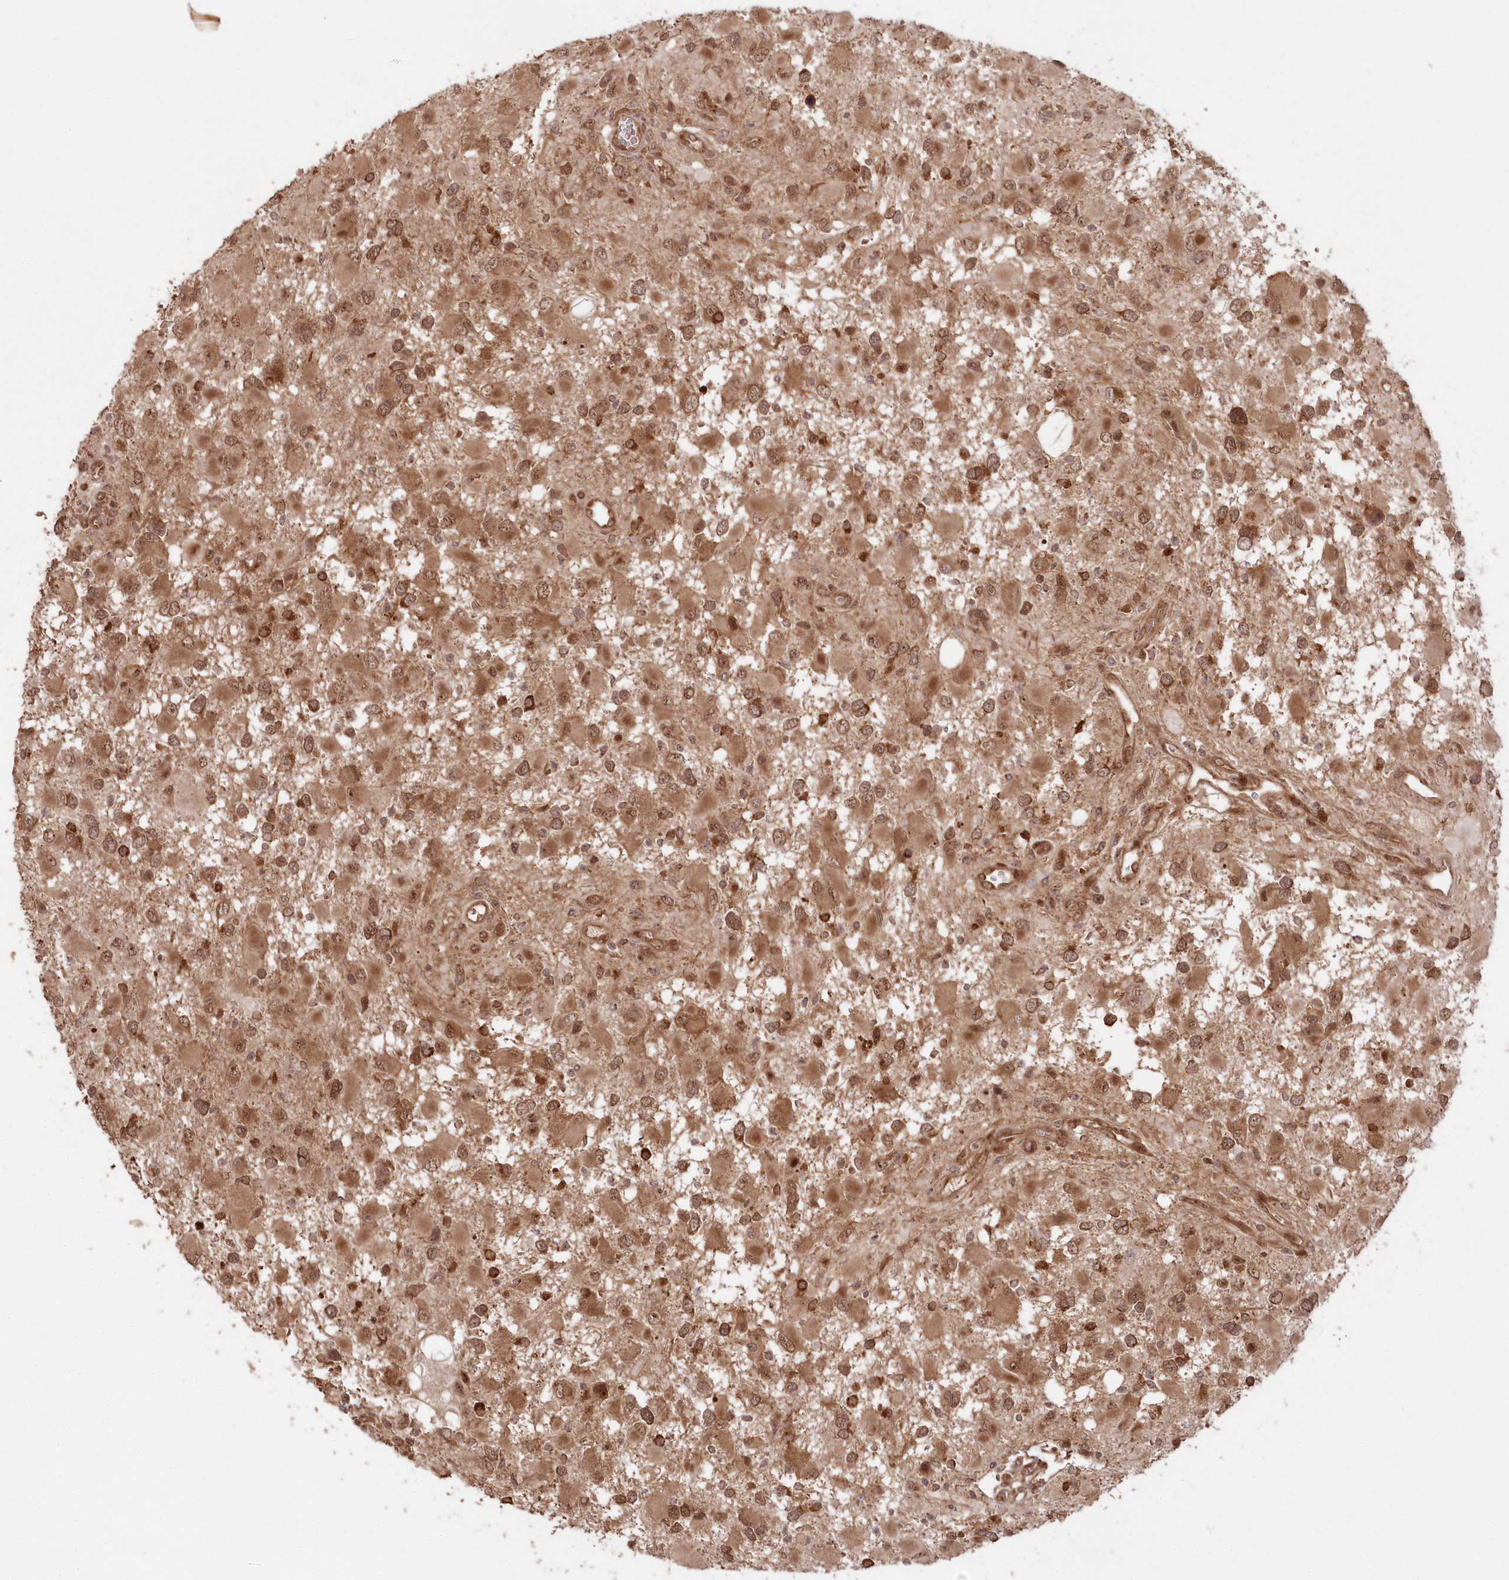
{"staining": {"intensity": "moderate", "quantity": ">75%", "location": "cytoplasmic/membranous,nuclear"}, "tissue": "glioma", "cell_type": "Tumor cells", "image_type": "cancer", "snomed": [{"axis": "morphology", "description": "Glioma, malignant, High grade"}, {"axis": "topography", "description": "Brain"}], "caption": "Malignant glioma (high-grade) tissue shows moderate cytoplasmic/membranous and nuclear positivity in approximately >75% of tumor cells", "gene": "SERINC1", "patient": {"sex": "male", "age": 53}}